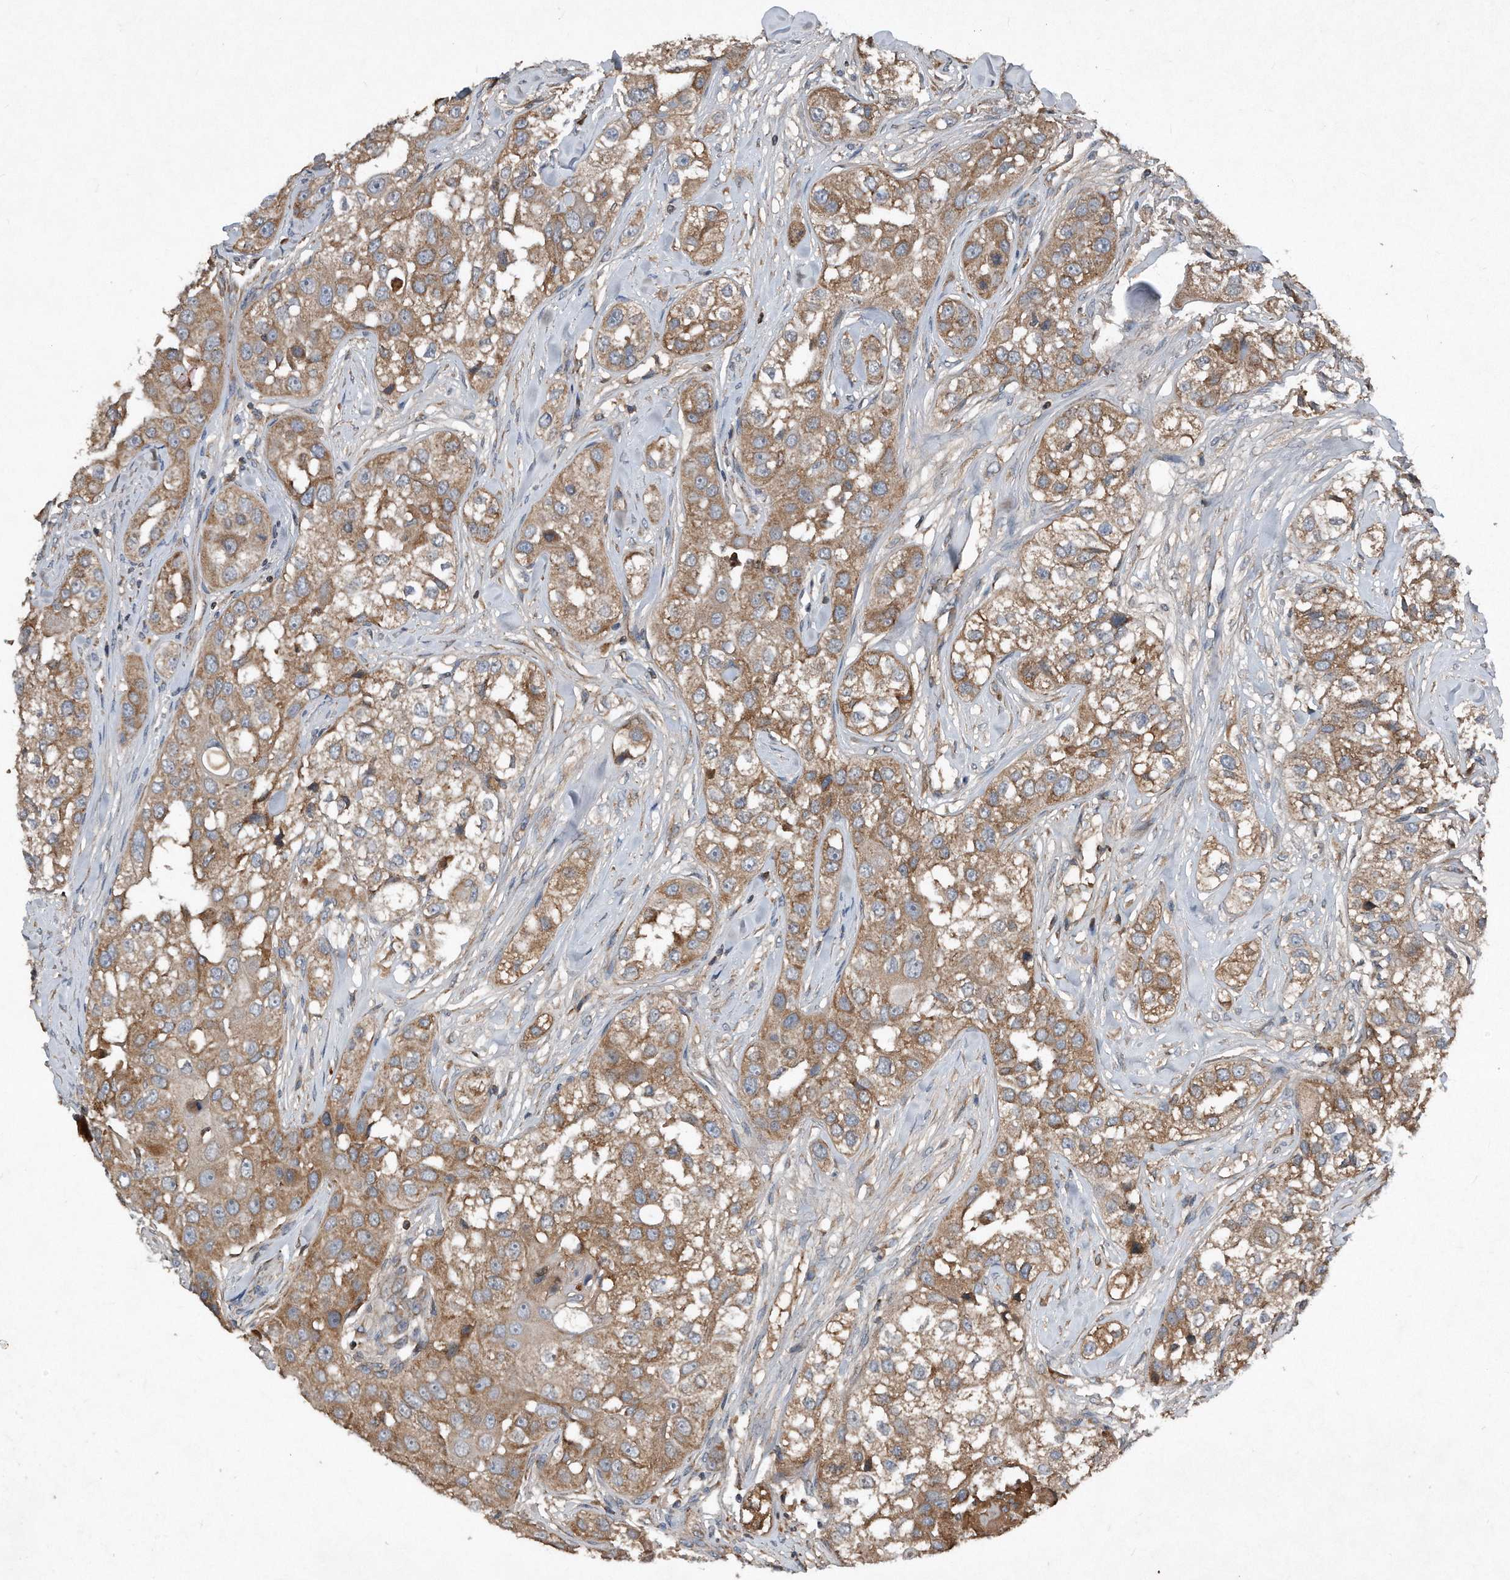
{"staining": {"intensity": "moderate", "quantity": ">75%", "location": "cytoplasmic/membranous"}, "tissue": "head and neck cancer", "cell_type": "Tumor cells", "image_type": "cancer", "snomed": [{"axis": "morphology", "description": "Normal tissue, NOS"}, {"axis": "morphology", "description": "Squamous cell carcinoma, NOS"}, {"axis": "topography", "description": "Skeletal muscle"}, {"axis": "topography", "description": "Head-Neck"}], "caption": "Tumor cells exhibit medium levels of moderate cytoplasmic/membranous expression in about >75% of cells in human head and neck cancer. The staining was performed using DAB to visualize the protein expression in brown, while the nuclei were stained in blue with hematoxylin (Magnification: 20x).", "gene": "SDHA", "patient": {"sex": "male", "age": 51}}